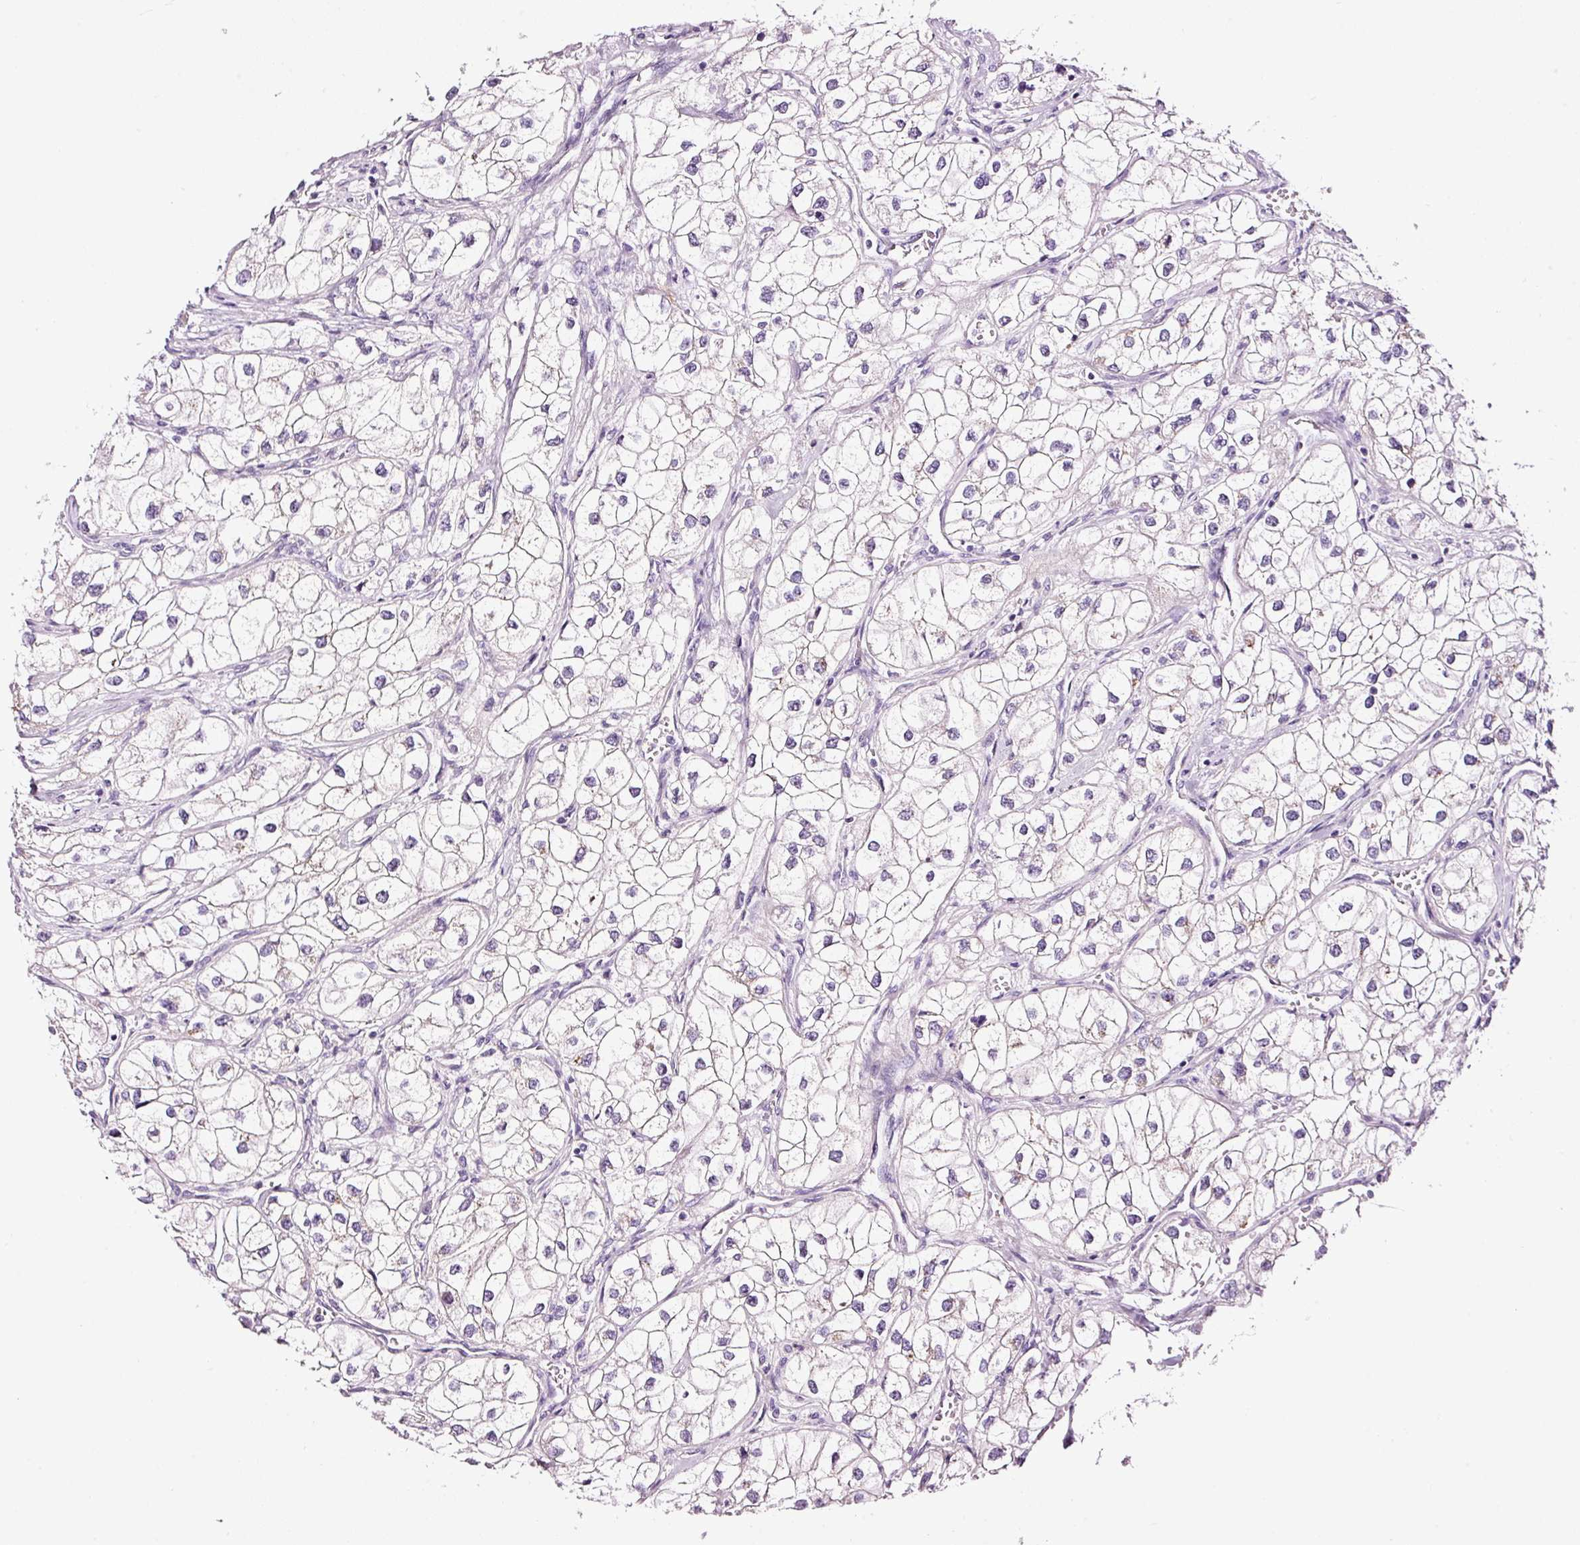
{"staining": {"intensity": "negative", "quantity": "none", "location": "none"}, "tissue": "renal cancer", "cell_type": "Tumor cells", "image_type": "cancer", "snomed": [{"axis": "morphology", "description": "Adenocarcinoma, NOS"}, {"axis": "topography", "description": "Kidney"}], "caption": "This is an immunohistochemistry (IHC) micrograph of renal cancer (adenocarcinoma). There is no staining in tumor cells.", "gene": "PAM", "patient": {"sex": "male", "age": 59}}